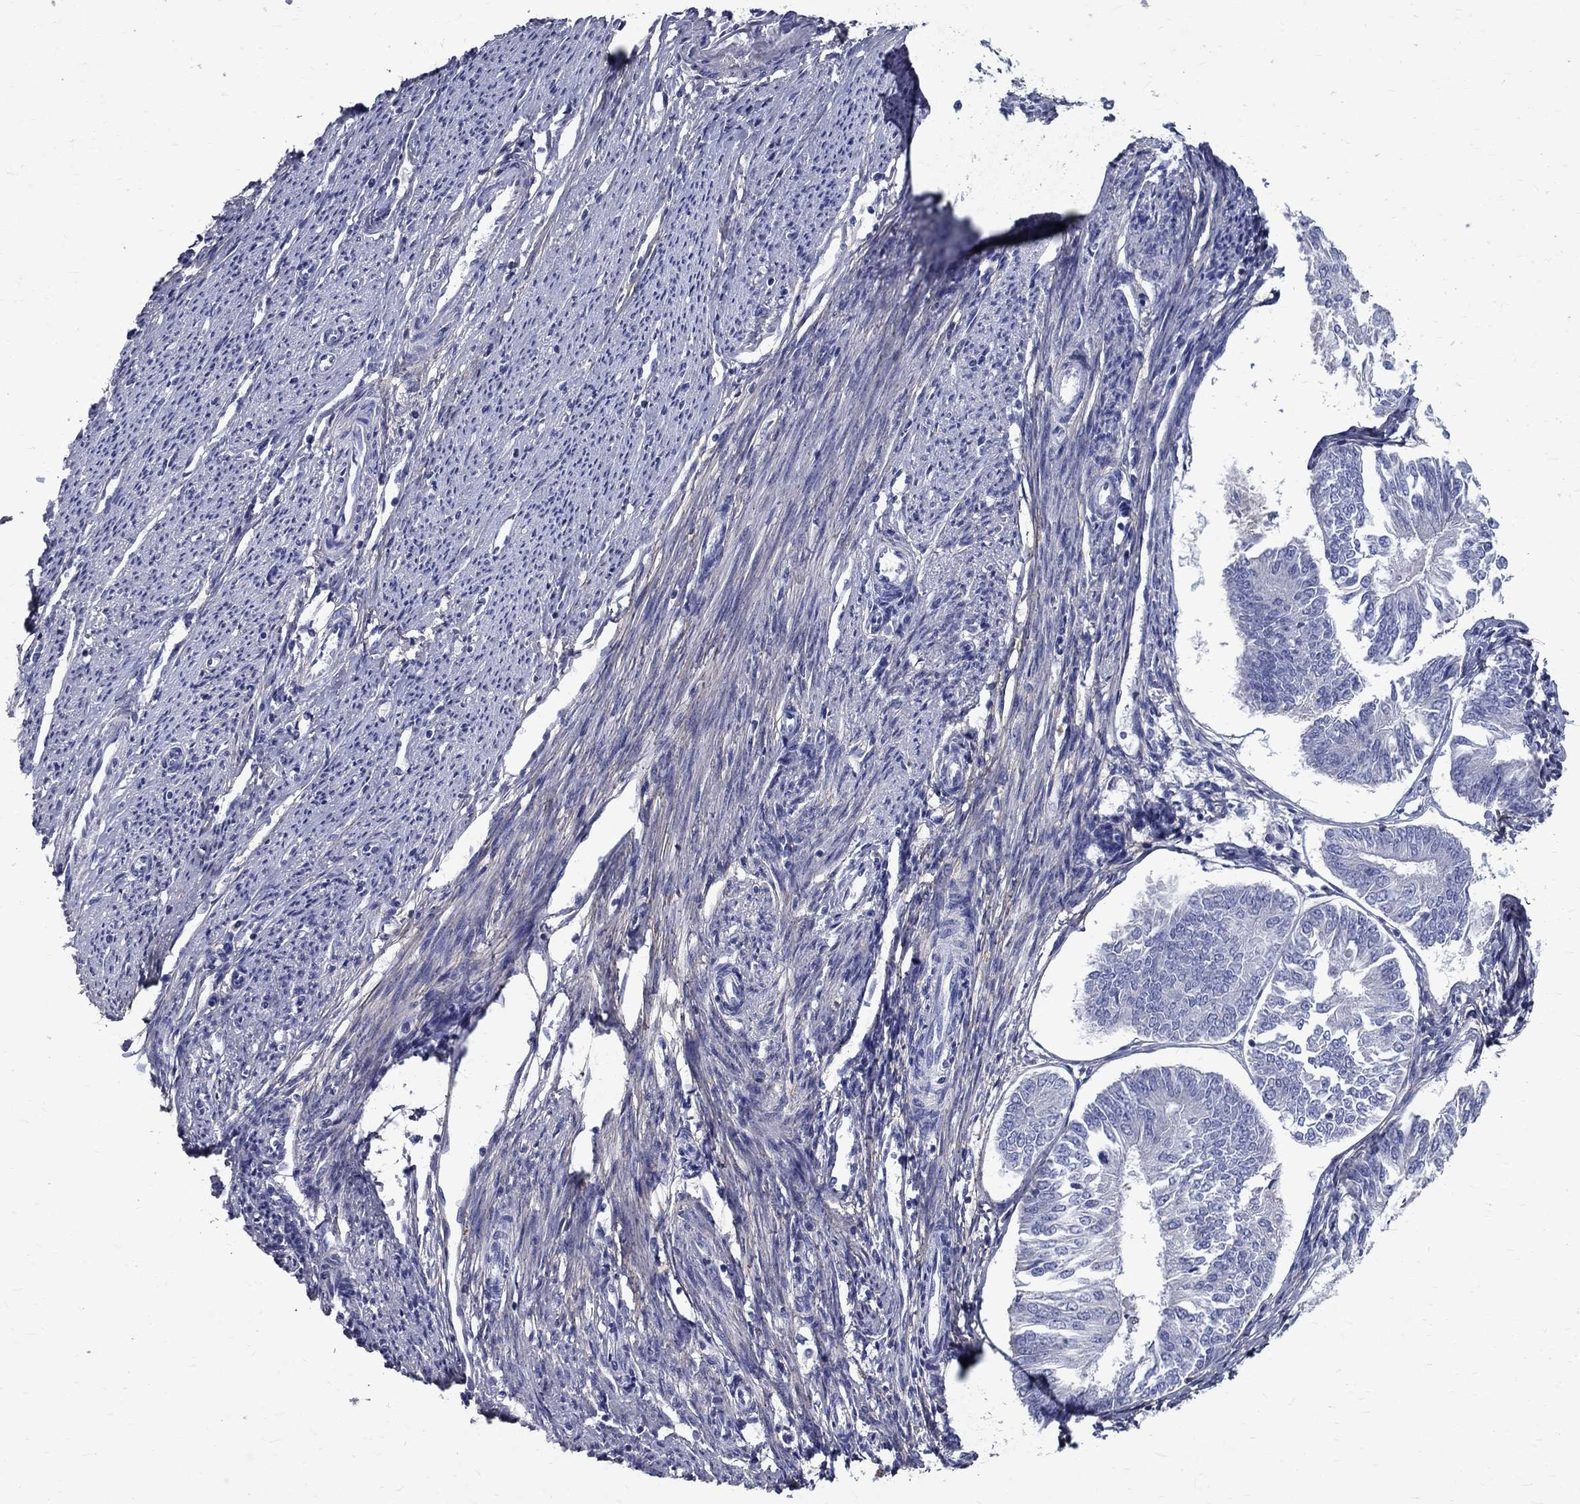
{"staining": {"intensity": "negative", "quantity": "none", "location": "none"}, "tissue": "endometrial cancer", "cell_type": "Tumor cells", "image_type": "cancer", "snomed": [{"axis": "morphology", "description": "Adenocarcinoma, NOS"}, {"axis": "topography", "description": "Endometrium"}], "caption": "Tumor cells show no significant staining in endometrial adenocarcinoma.", "gene": "ANXA10", "patient": {"sex": "female", "age": 58}}